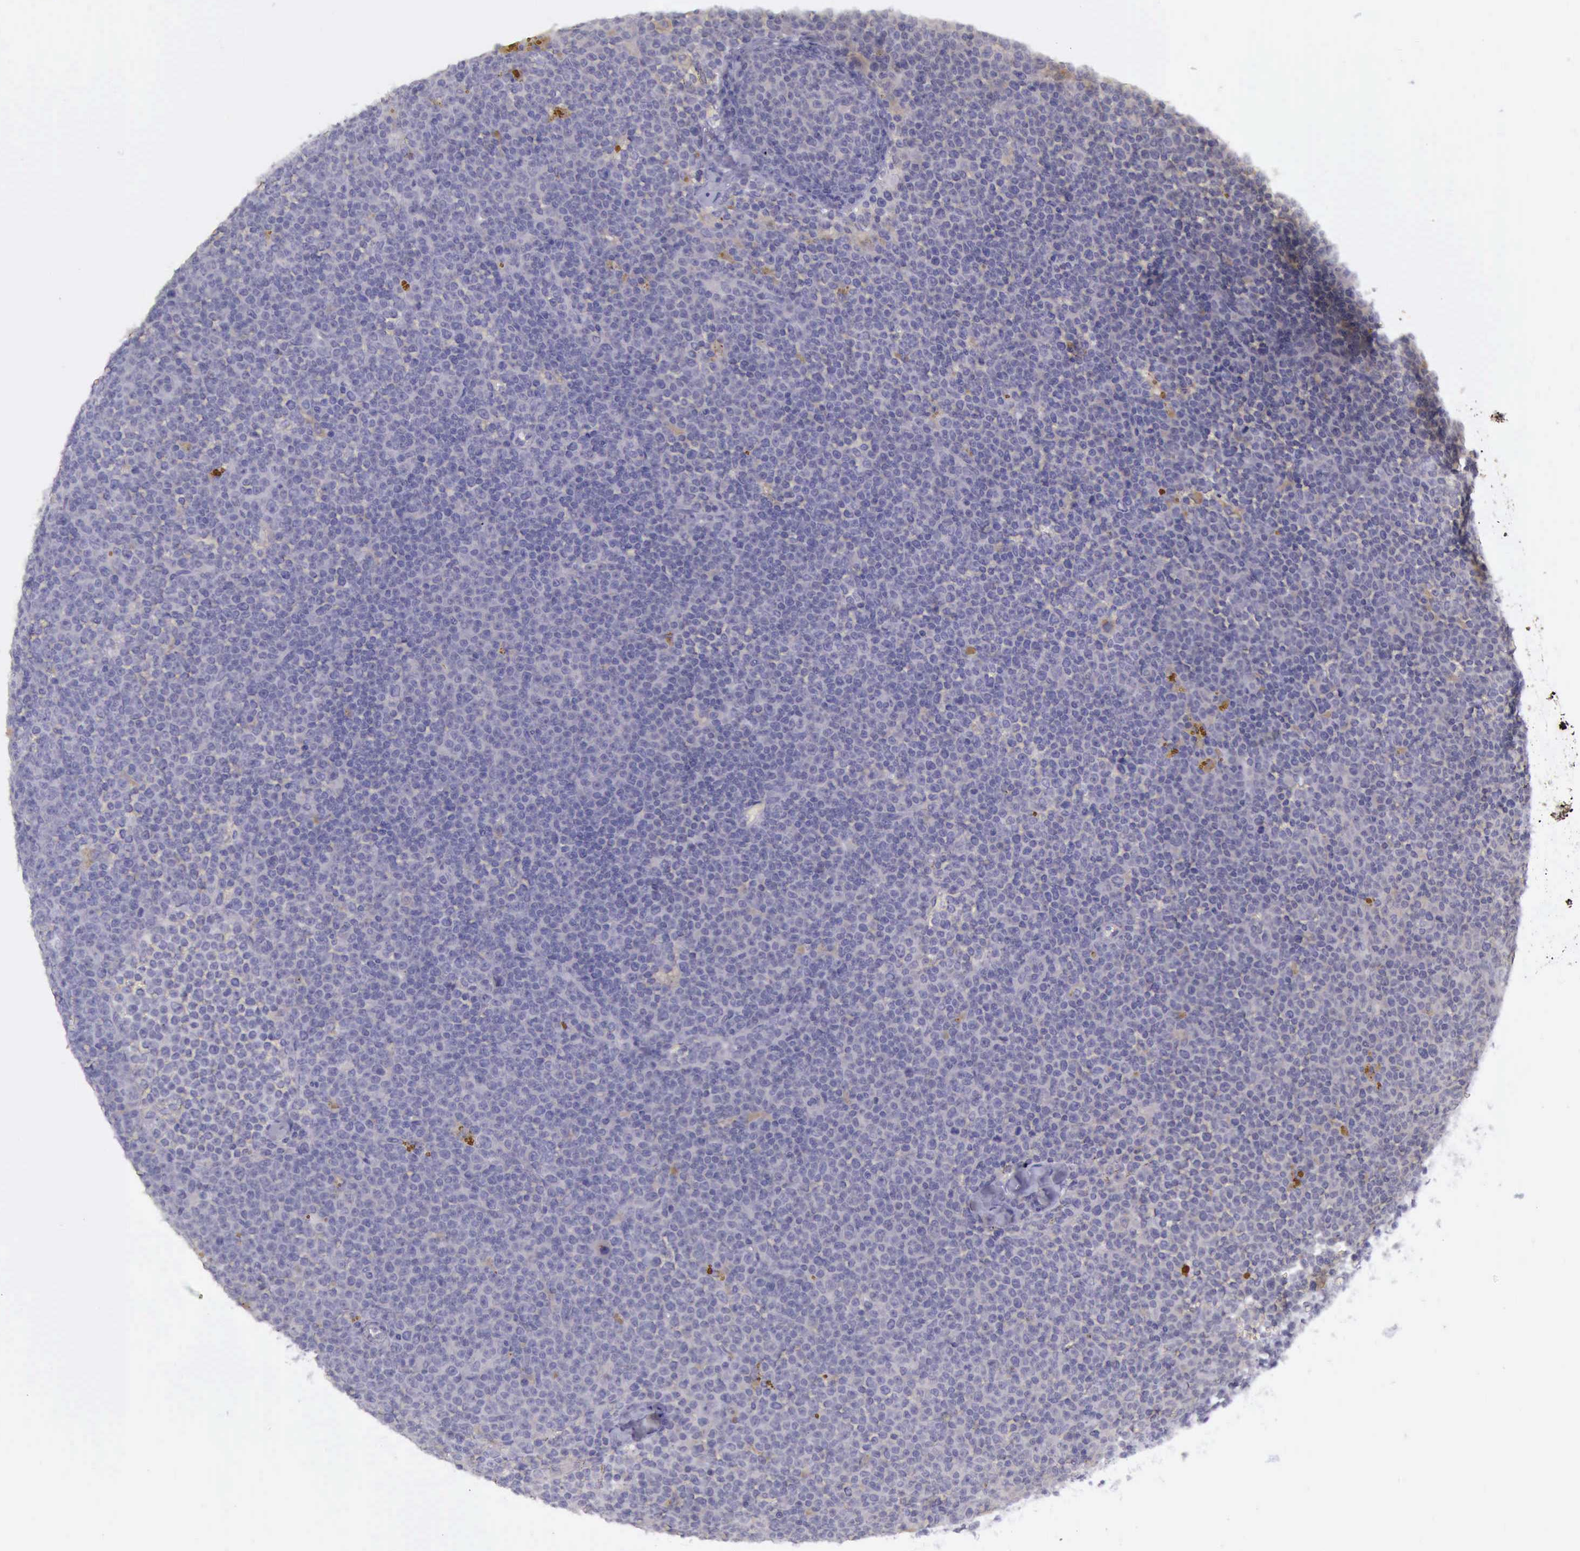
{"staining": {"intensity": "weak", "quantity": "25%-75%", "location": "cytoplasmic/membranous"}, "tissue": "lymphoma", "cell_type": "Tumor cells", "image_type": "cancer", "snomed": [{"axis": "morphology", "description": "Malignant lymphoma, non-Hodgkin's type, Low grade"}, {"axis": "topography", "description": "Lymph node"}], "caption": "Immunohistochemical staining of human malignant lymphoma, non-Hodgkin's type (low-grade) reveals weak cytoplasmic/membranous protein positivity in approximately 25%-75% of tumor cells.", "gene": "ARNT2", "patient": {"sex": "male", "age": 50}}